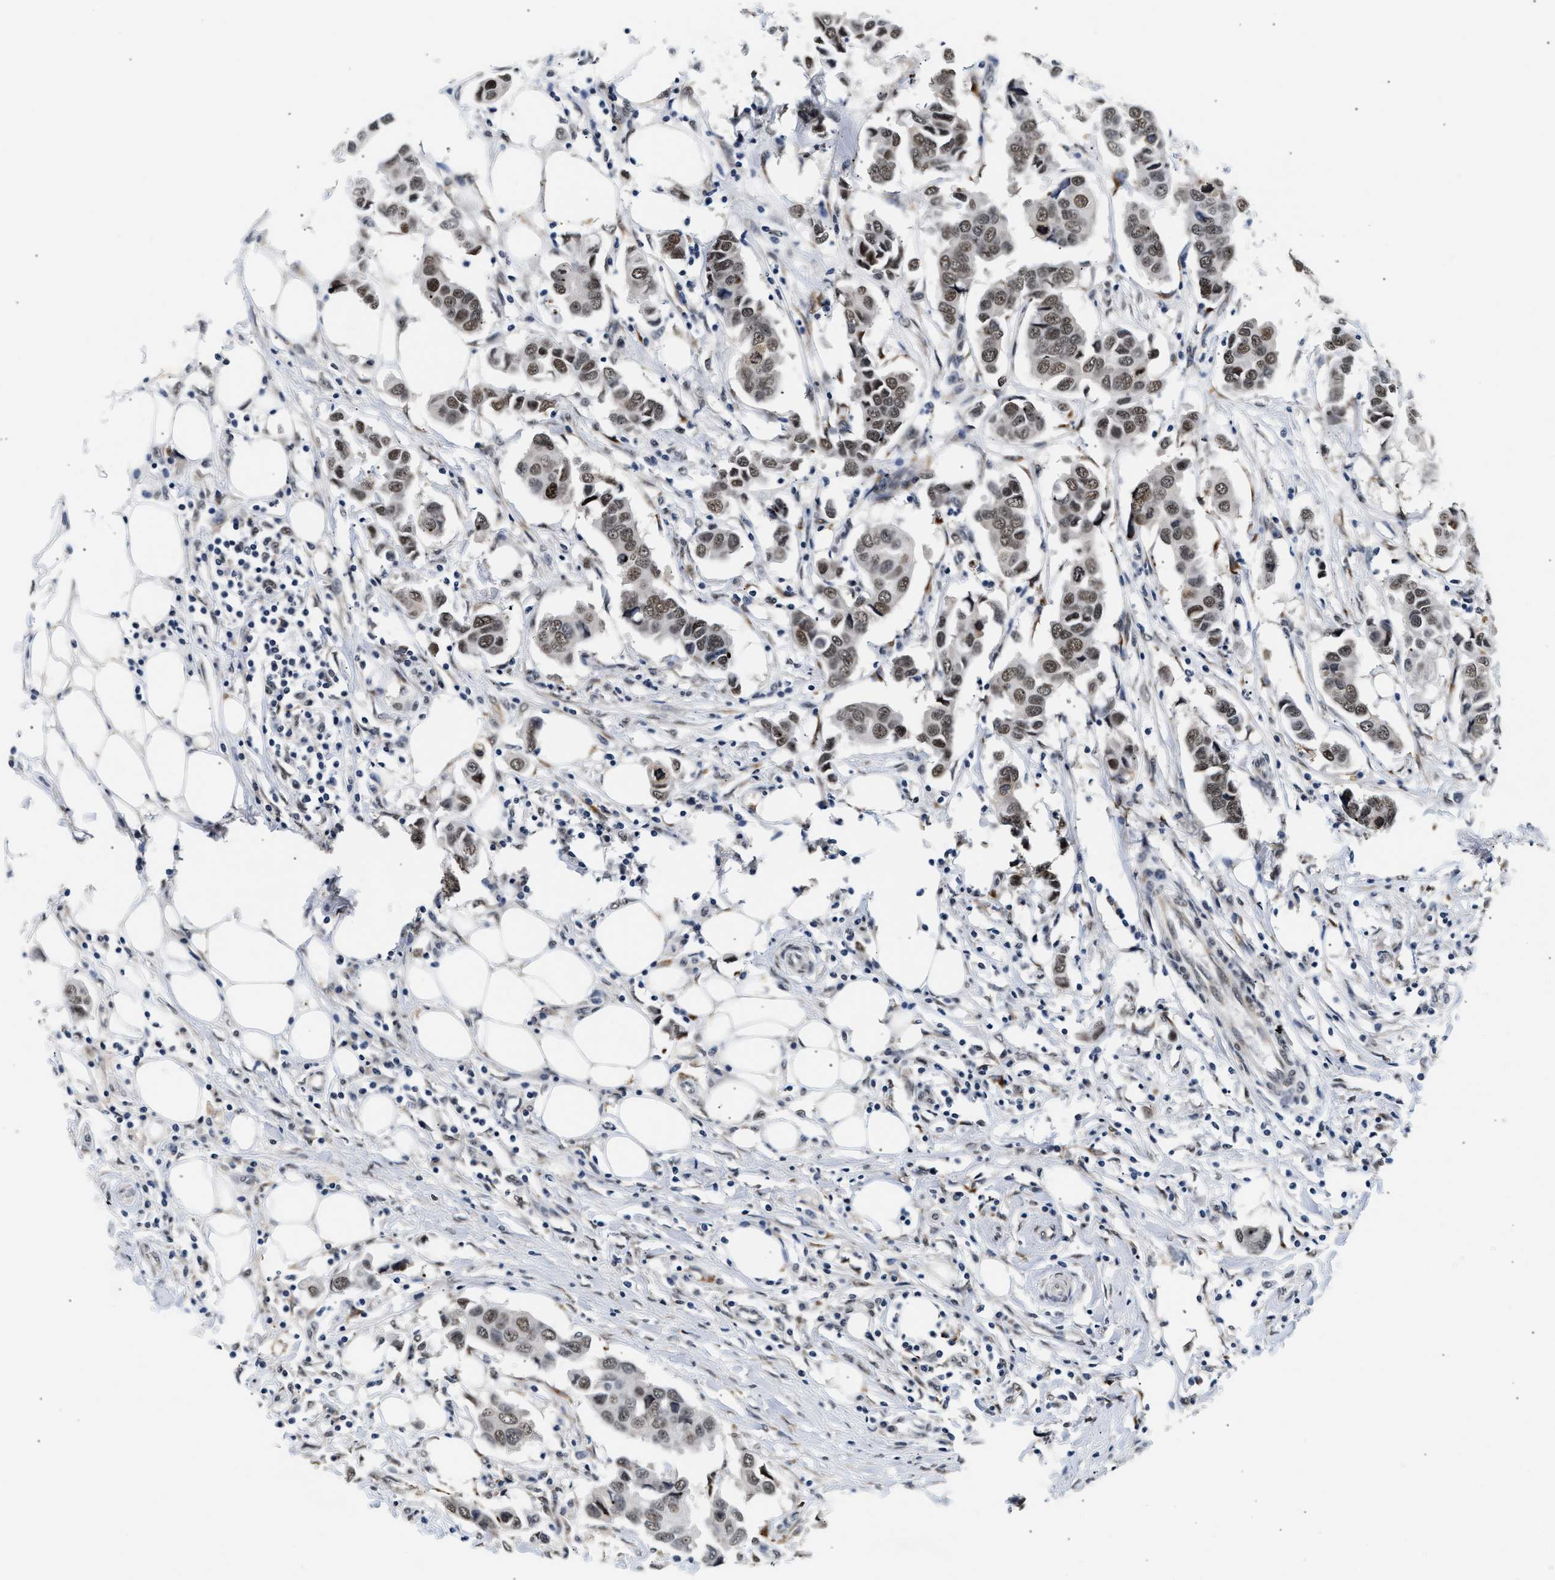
{"staining": {"intensity": "moderate", "quantity": "<25%", "location": "nuclear"}, "tissue": "breast cancer", "cell_type": "Tumor cells", "image_type": "cancer", "snomed": [{"axis": "morphology", "description": "Duct carcinoma"}, {"axis": "topography", "description": "Breast"}], "caption": "This photomicrograph exhibits immunohistochemistry (IHC) staining of human breast cancer, with low moderate nuclear staining in about <25% of tumor cells.", "gene": "THOC1", "patient": {"sex": "female", "age": 80}}